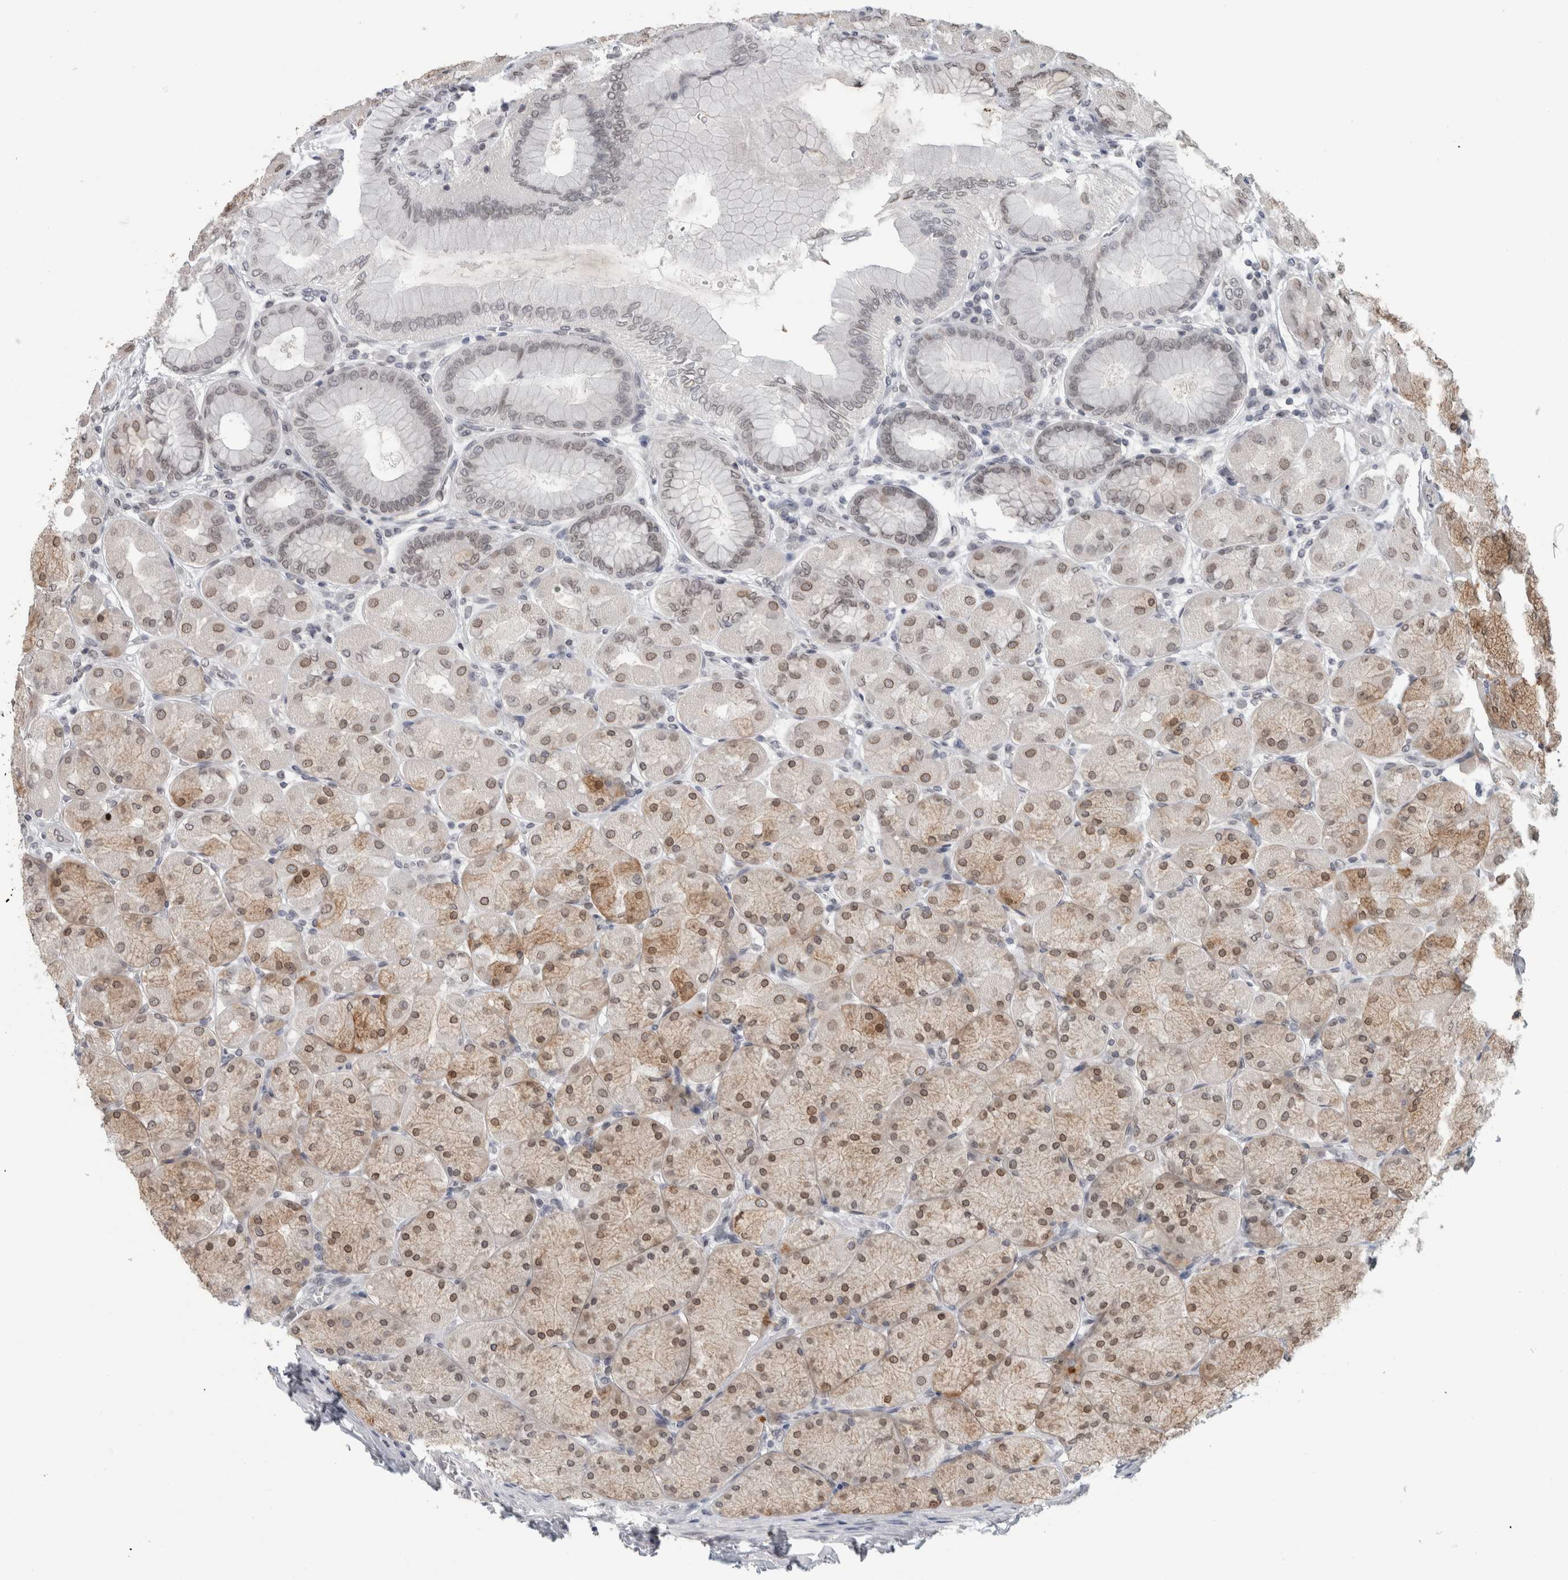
{"staining": {"intensity": "moderate", "quantity": "25%-75%", "location": "cytoplasmic/membranous,nuclear"}, "tissue": "stomach", "cell_type": "Glandular cells", "image_type": "normal", "snomed": [{"axis": "morphology", "description": "Normal tissue, NOS"}, {"axis": "topography", "description": "Stomach, upper"}], "caption": "Unremarkable stomach displays moderate cytoplasmic/membranous,nuclear expression in approximately 25%-75% of glandular cells Nuclei are stained in blue..", "gene": "ZNF770", "patient": {"sex": "female", "age": 56}}